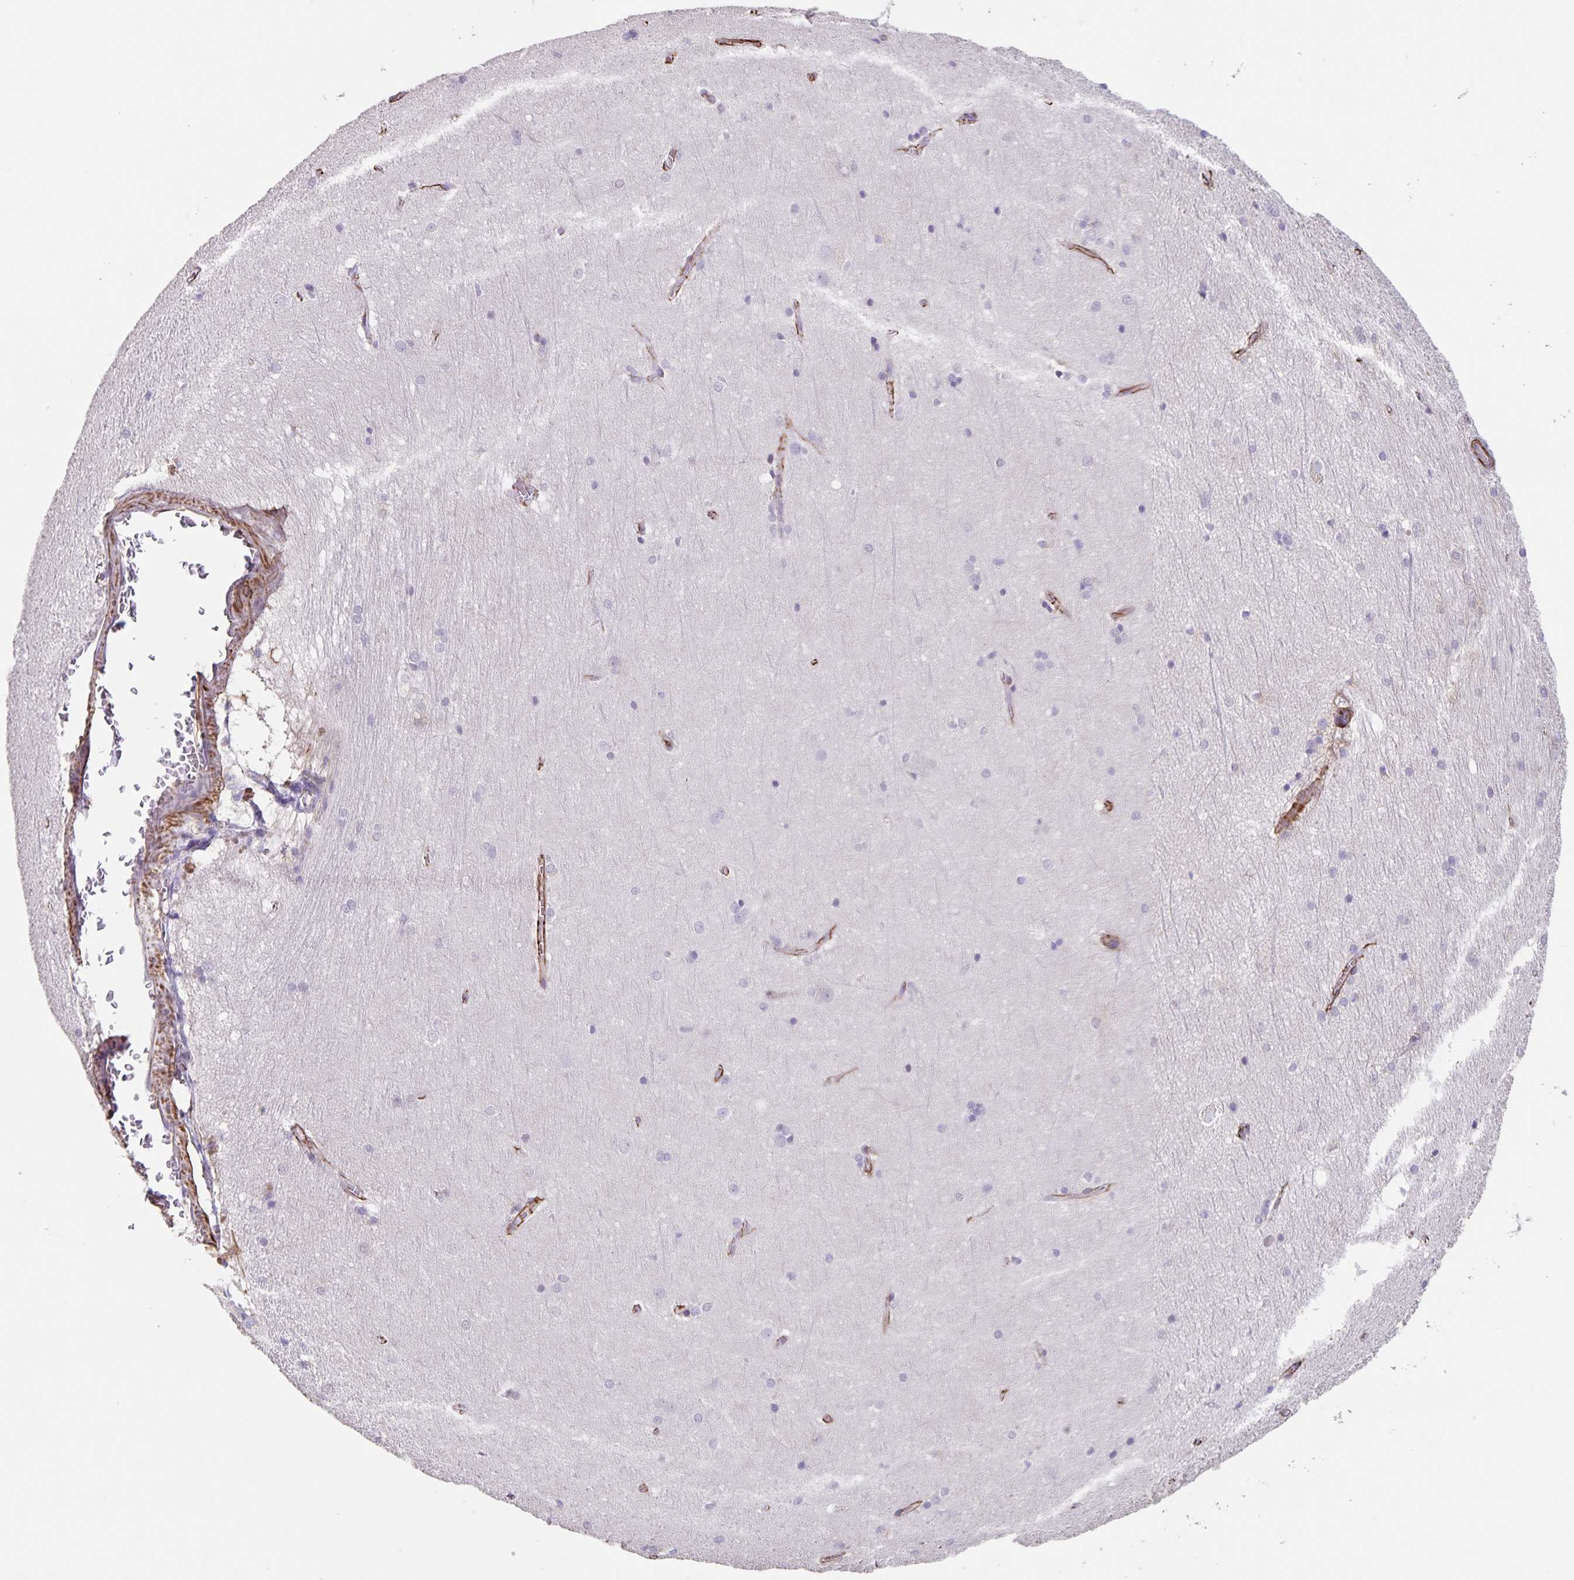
{"staining": {"intensity": "negative", "quantity": "none", "location": "none"}, "tissue": "hippocampus", "cell_type": "Glial cells", "image_type": "normal", "snomed": [{"axis": "morphology", "description": "Normal tissue, NOS"}, {"axis": "topography", "description": "Cerebral cortex"}, {"axis": "topography", "description": "Hippocampus"}], "caption": "Immunohistochemistry photomicrograph of normal hippocampus: human hippocampus stained with DAB reveals no significant protein staining in glial cells. (DAB (3,3'-diaminobenzidine) immunohistochemistry (IHC) with hematoxylin counter stain).", "gene": "SYNM", "patient": {"sex": "female", "age": 19}}